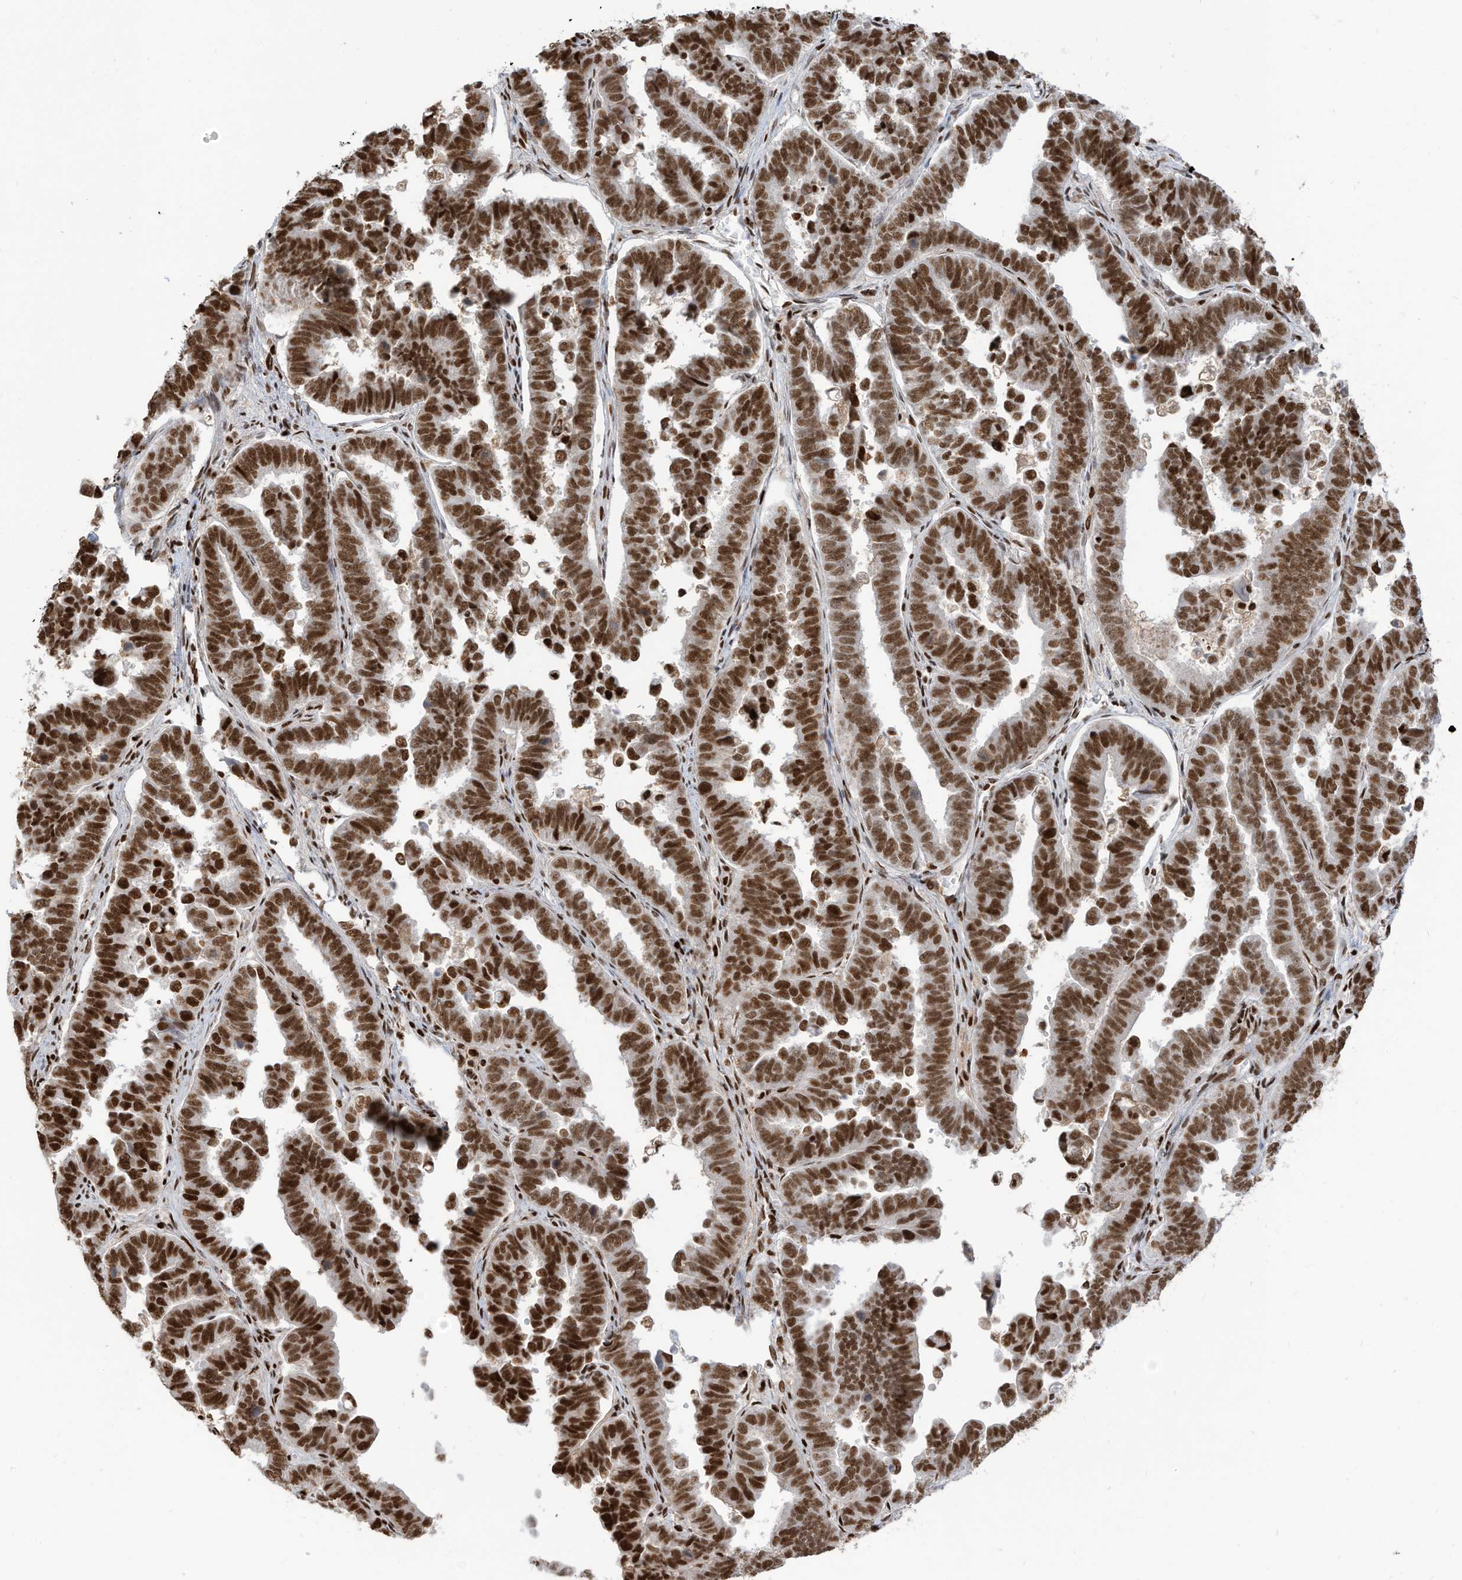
{"staining": {"intensity": "strong", "quantity": ">75%", "location": "nuclear"}, "tissue": "endometrial cancer", "cell_type": "Tumor cells", "image_type": "cancer", "snomed": [{"axis": "morphology", "description": "Adenocarcinoma, NOS"}, {"axis": "topography", "description": "Endometrium"}], "caption": "Endometrial cancer stained with immunohistochemistry exhibits strong nuclear positivity in approximately >75% of tumor cells. (Stains: DAB in brown, nuclei in blue, Microscopy: brightfield microscopy at high magnification).", "gene": "SAMD15", "patient": {"sex": "female", "age": 75}}